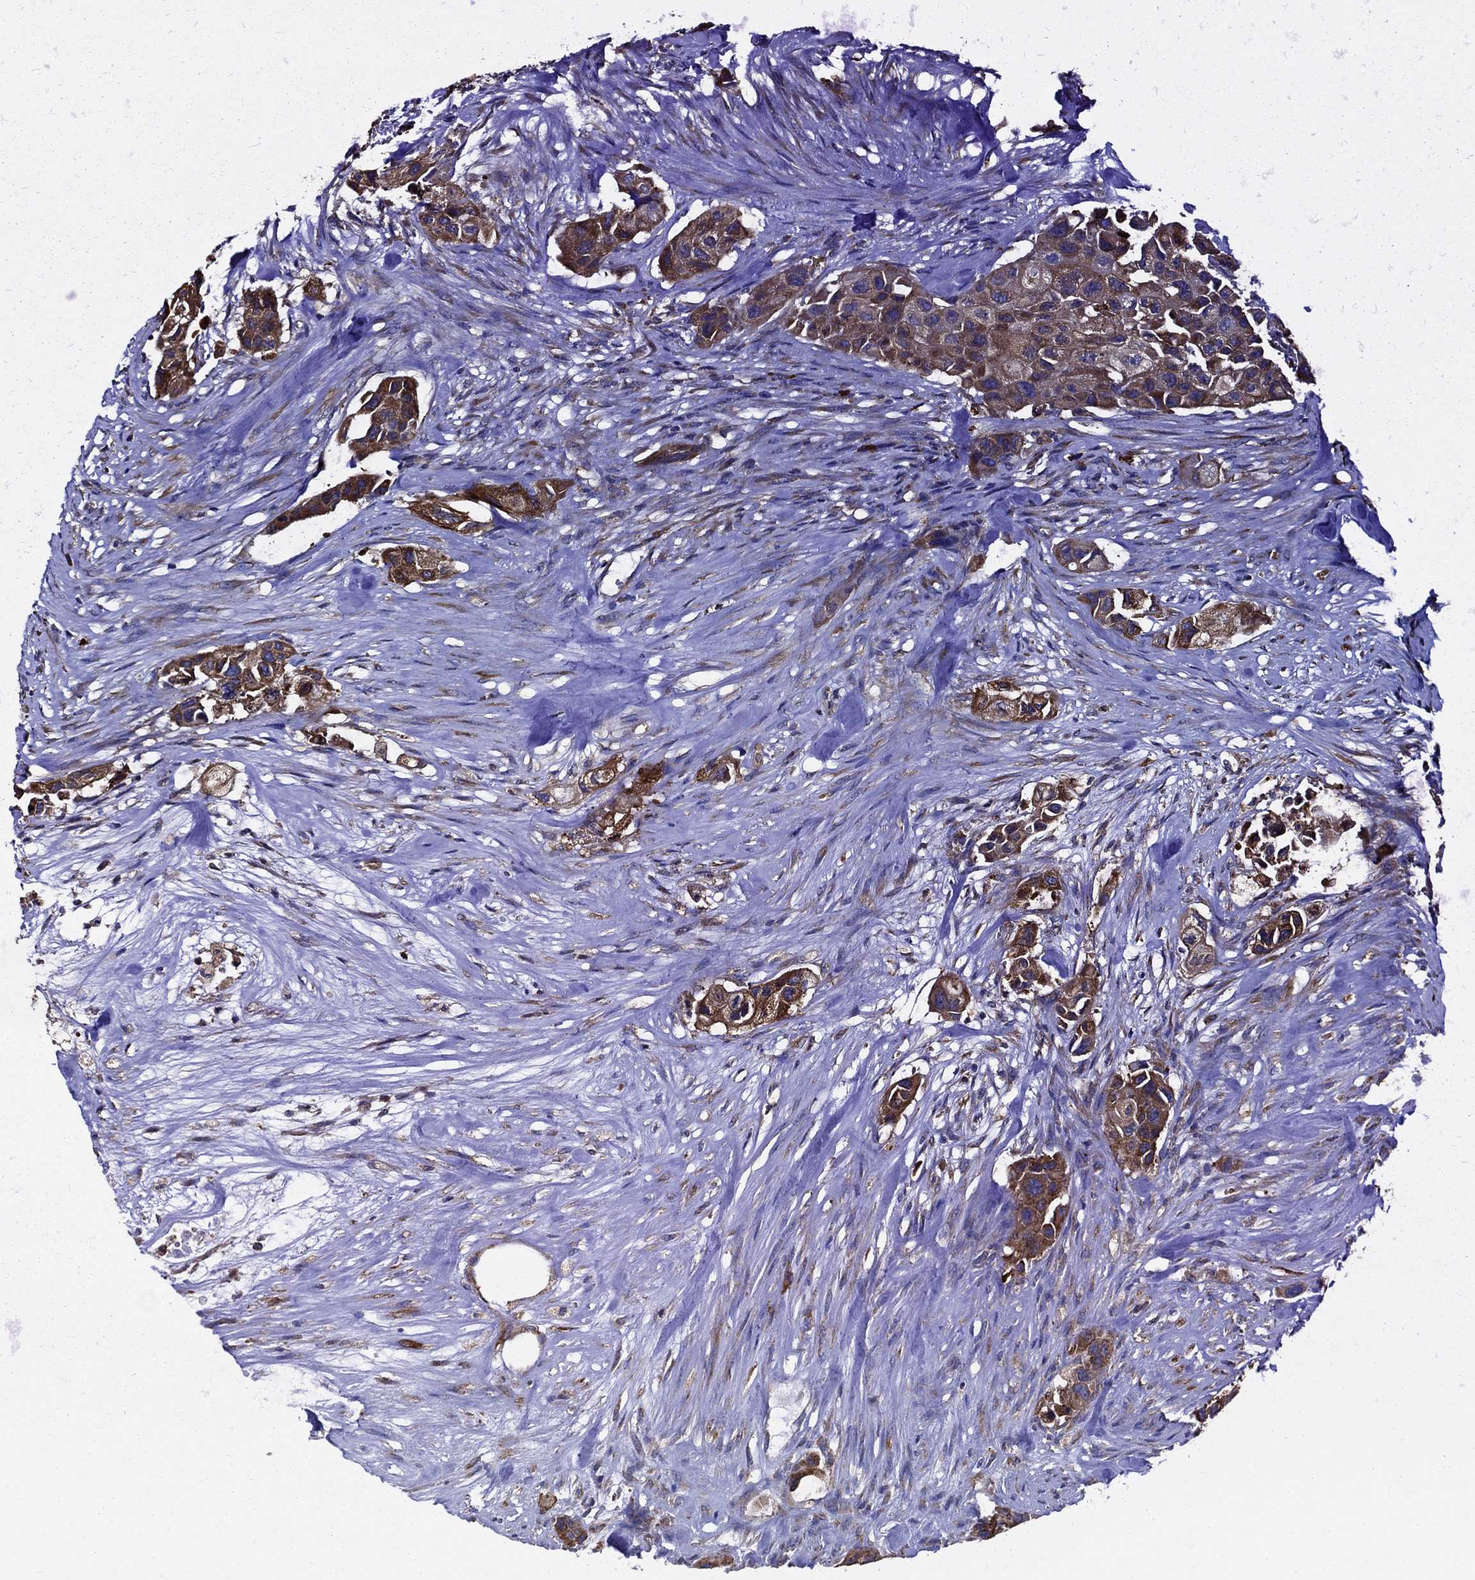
{"staining": {"intensity": "moderate", "quantity": "25%-75%", "location": "cytoplasmic/membranous"}, "tissue": "urothelial cancer", "cell_type": "Tumor cells", "image_type": "cancer", "snomed": [{"axis": "morphology", "description": "Urothelial carcinoma, High grade"}, {"axis": "topography", "description": "Urinary bladder"}], "caption": "This is an image of immunohistochemistry (IHC) staining of urothelial carcinoma (high-grade), which shows moderate positivity in the cytoplasmic/membranous of tumor cells.", "gene": "PRDX4", "patient": {"sex": "female", "age": 73}}